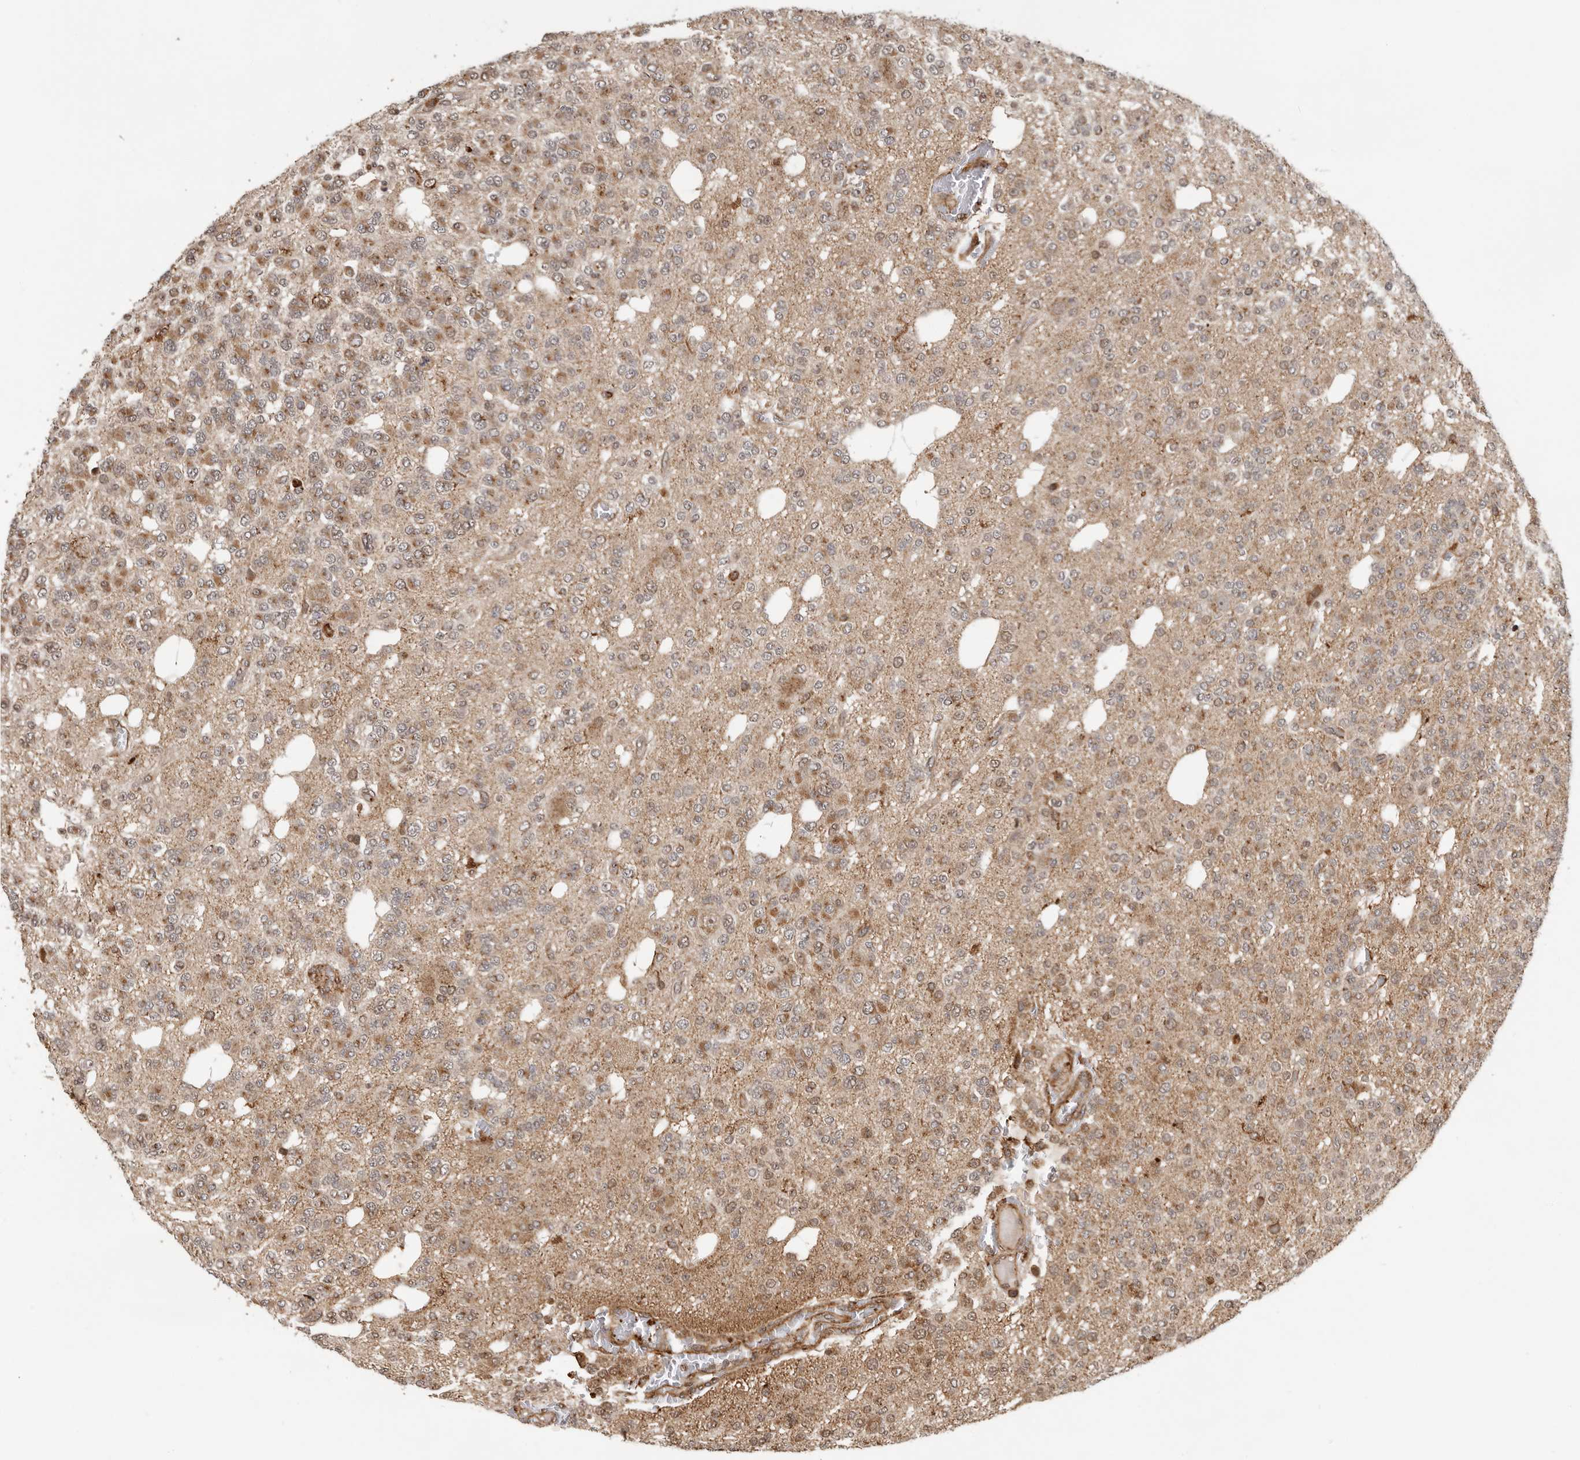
{"staining": {"intensity": "moderate", "quantity": "<25%", "location": "cytoplasmic/membranous"}, "tissue": "glioma", "cell_type": "Tumor cells", "image_type": "cancer", "snomed": [{"axis": "morphology", "description": "Glioma, malignant, Low grade"}, {"axis": "topography", "description": "Brain"}], "caption": "Protein staining of malignant glioma (low-grade) tissue reveals moderate cytoplasmic/membranous positivity in about <25% of tumor cells.", "gene": "RNF157", "patient": {"sex": "male", "age": 38}}